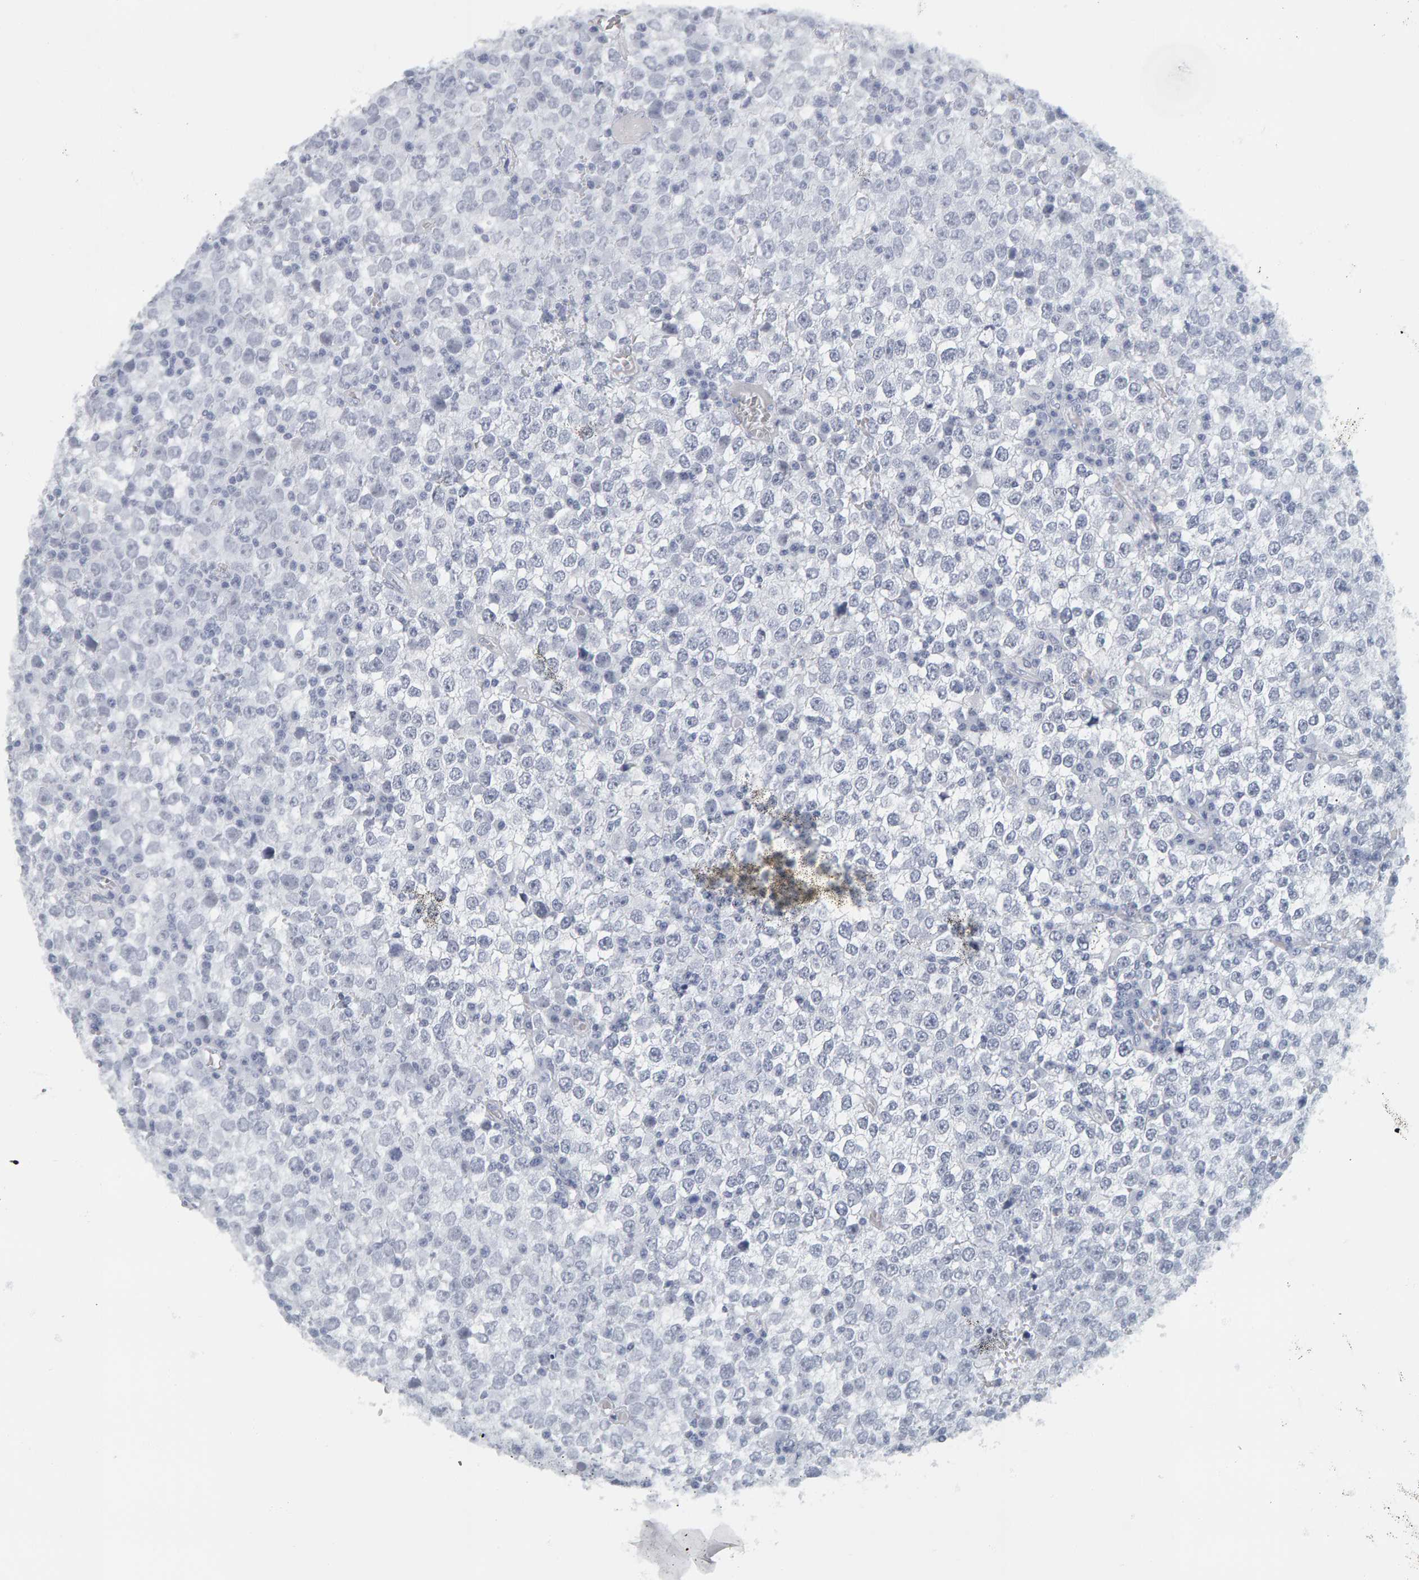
{"staining": {"intensity": "negative", "quantity": "none", "location": "none"}, "tissue": "testis cancer", "cell_type": "Tumor cells", "image_type": "cancer", "snomed": [{"axis": "morphology", "description": "Seminoma, NOS"}, {"axis": "topography", "description": "Testis"}], "caption": "High power microscopy micrograph of an IHC histopathology image of testis seminoma, revealing no significant positivity in tumor cells. (DAB (3,3'-diaminobenzidine) immunohistochemistry (IHC) visualized using brightfield microscopy, high magnification).", "gene": "SPACA3", "patient": {"sex": "male", "age": 65}}